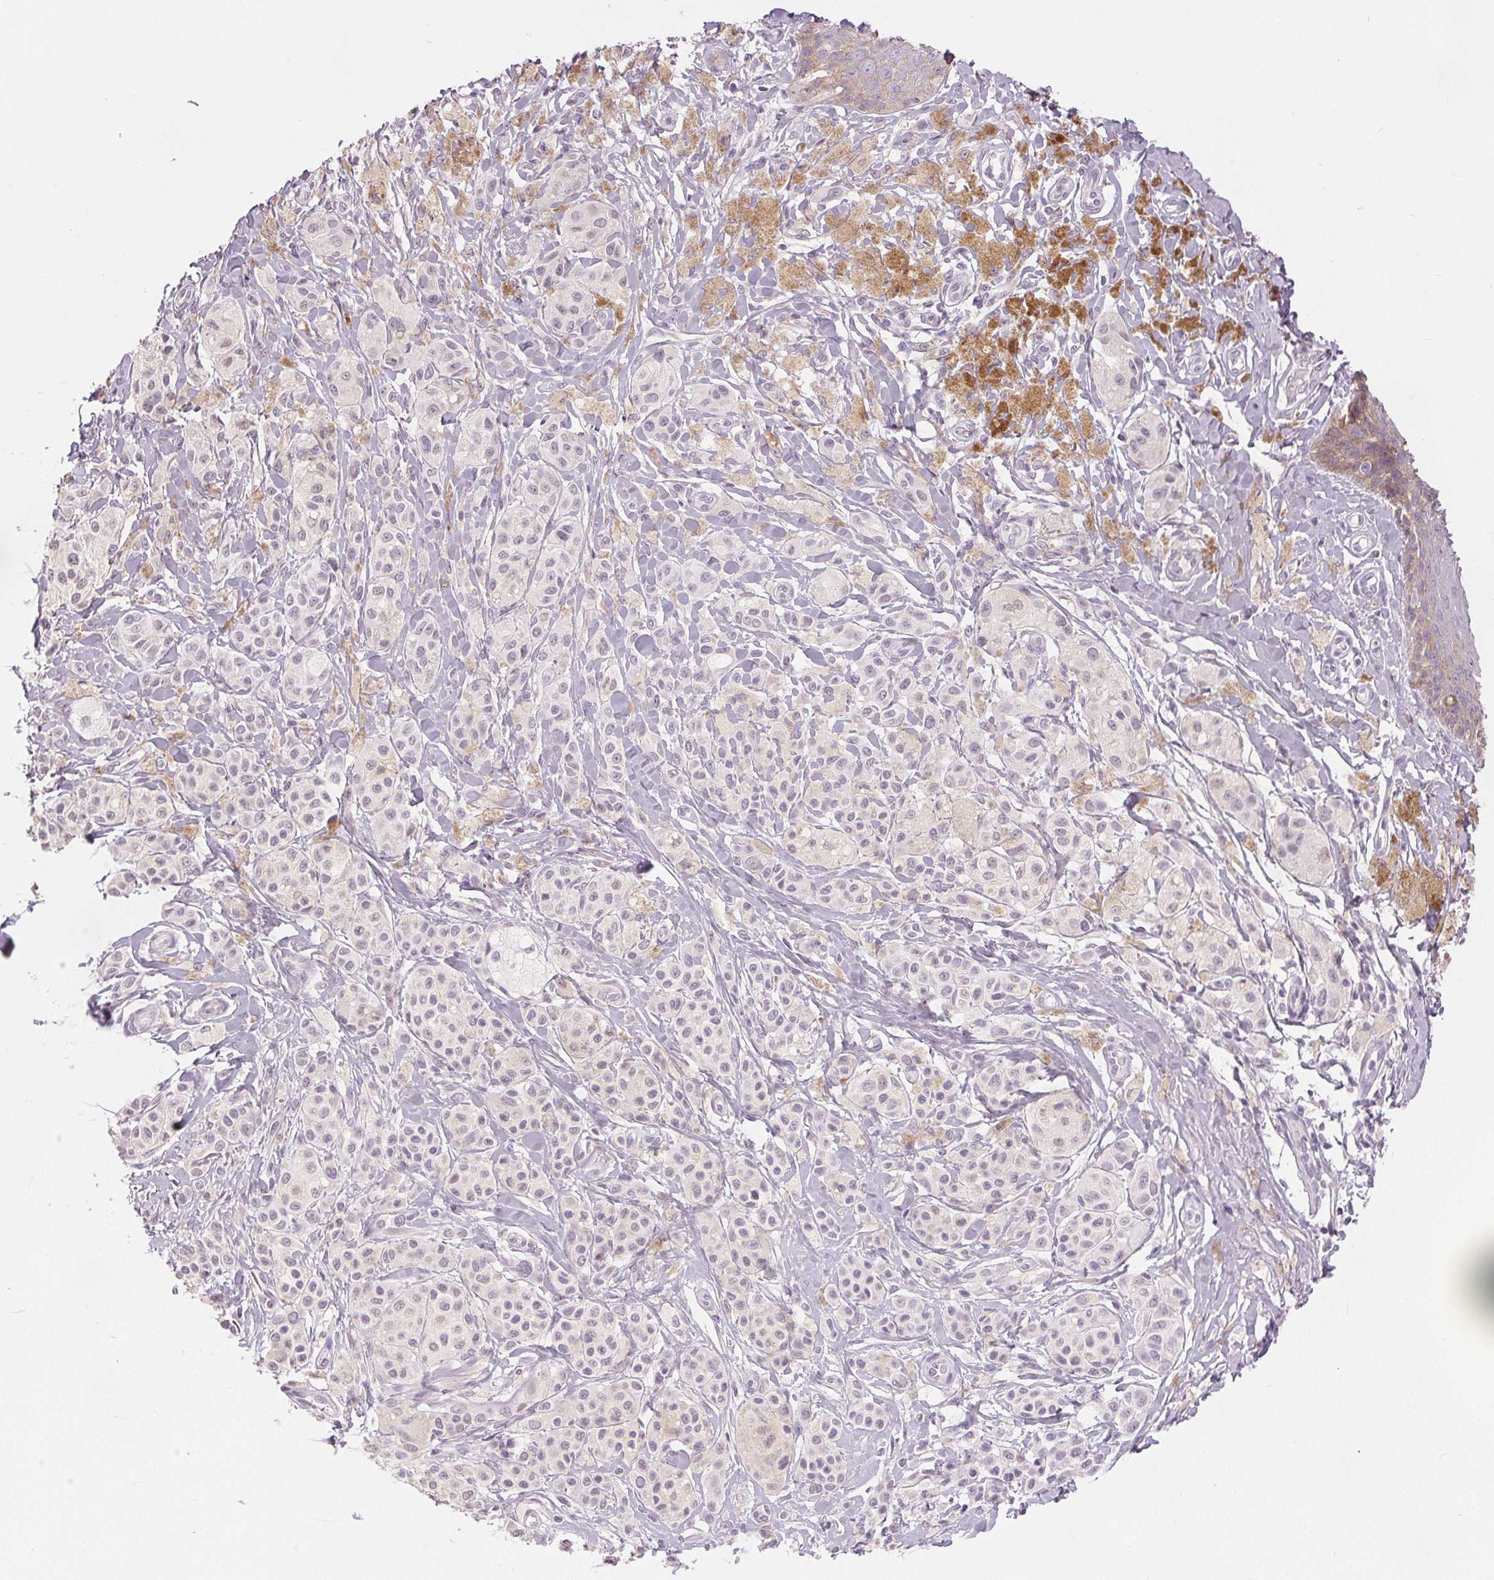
{"staining": {"intensity": "negative", "quantity": "none", "location": "none"}, "tissue": "melanoma", "cell_type": "Tumor cells", "image_type": "cancer", "snomed": [{"axis": "morphology", "description": "Malignant melanoma, NOS"}, {"axis": "topography", "description": "Skin"}], "caption": "A photomicrograph of malignant melanoma stained for a protein exhibits no brown staining in tumor cells.", "gene": "CA12", "patient": {"sex": "female", "age": 80}}